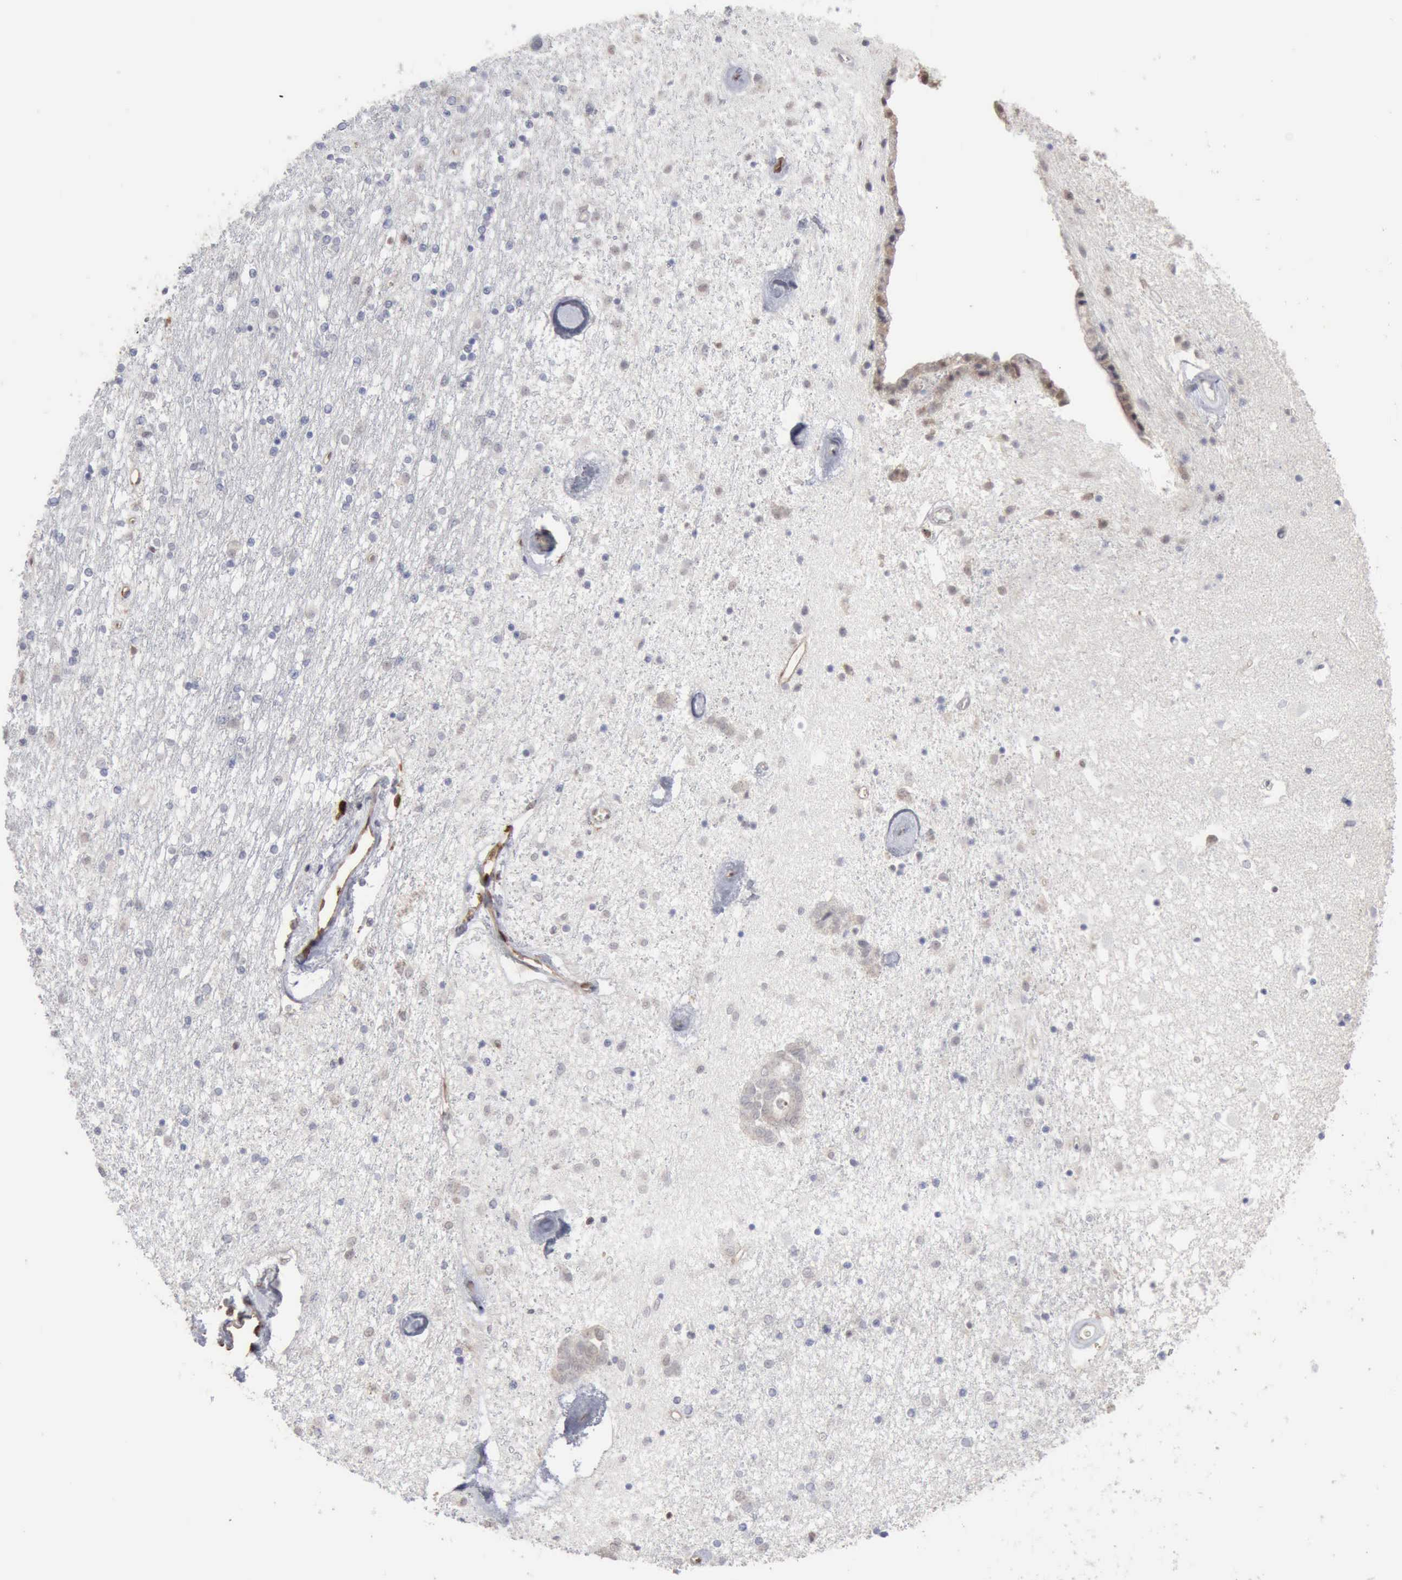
{"staining": {"intensity": "negative", "quantity": "none", "location": "none"}, "tissue": "caudate", "cell_type": "Glial cells", "image_type": "normal", "snomed": [{"axis": "morphology", "description": "Normal tissue, NOS"}, {"axis": "topography", "description": "Lateral ventricle wall"}], "caption": "High magnification brightfield microscopy of normal caudate stained with DAB (brown) and counterstained with hematoxylin (blue): glial cells show no significant staining. (Stains: DAB (3,3'-diaminobenzidine) immunohistochemistry with hematoxylin counter stain, Microscopy: brightfield microscopy at high magnification).", "gene": "STAT1", "patient": {"sex": "female", "age": 54}}